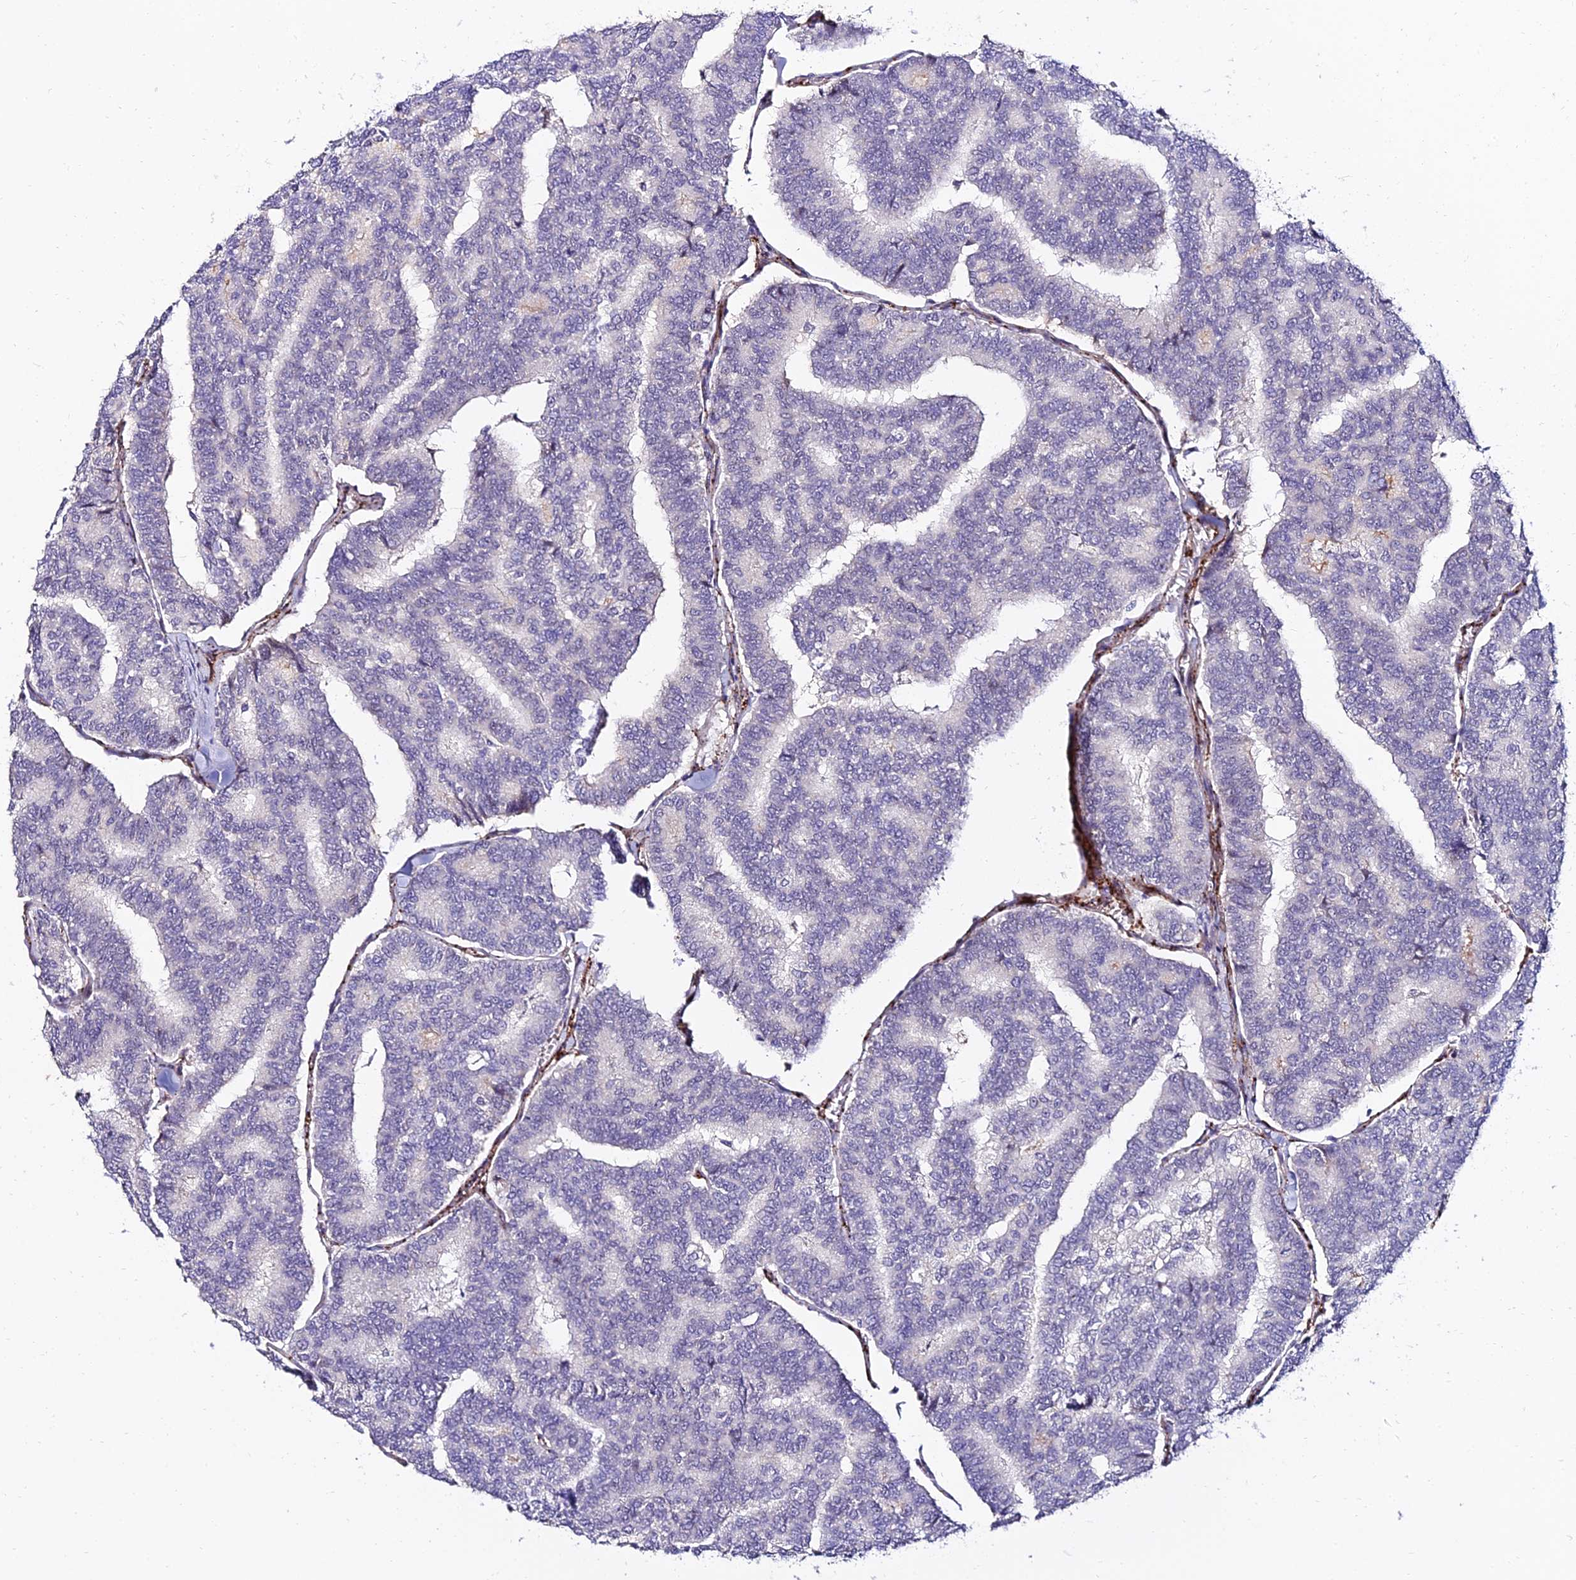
{"staining": {"intensity": "negative", "quantity": "none", "location": "none"}, "tissue": "thyroid cancer", "cell_type": "Tumor cells", "image_type": "cancer", "snomed": [{"axis": "morphology", "description": "Papillary adenocarcinoma, NOS"}, {"axis": "topography", "description": "Thyroid gland"}], "caption": "Immunohistochemical staining of human thyroid papillary adenocarcinoma demonstrates no significant staining in tumor cells.", "gene": "ALDH3B2", "patient": {"sex": "female", "age": 35}}